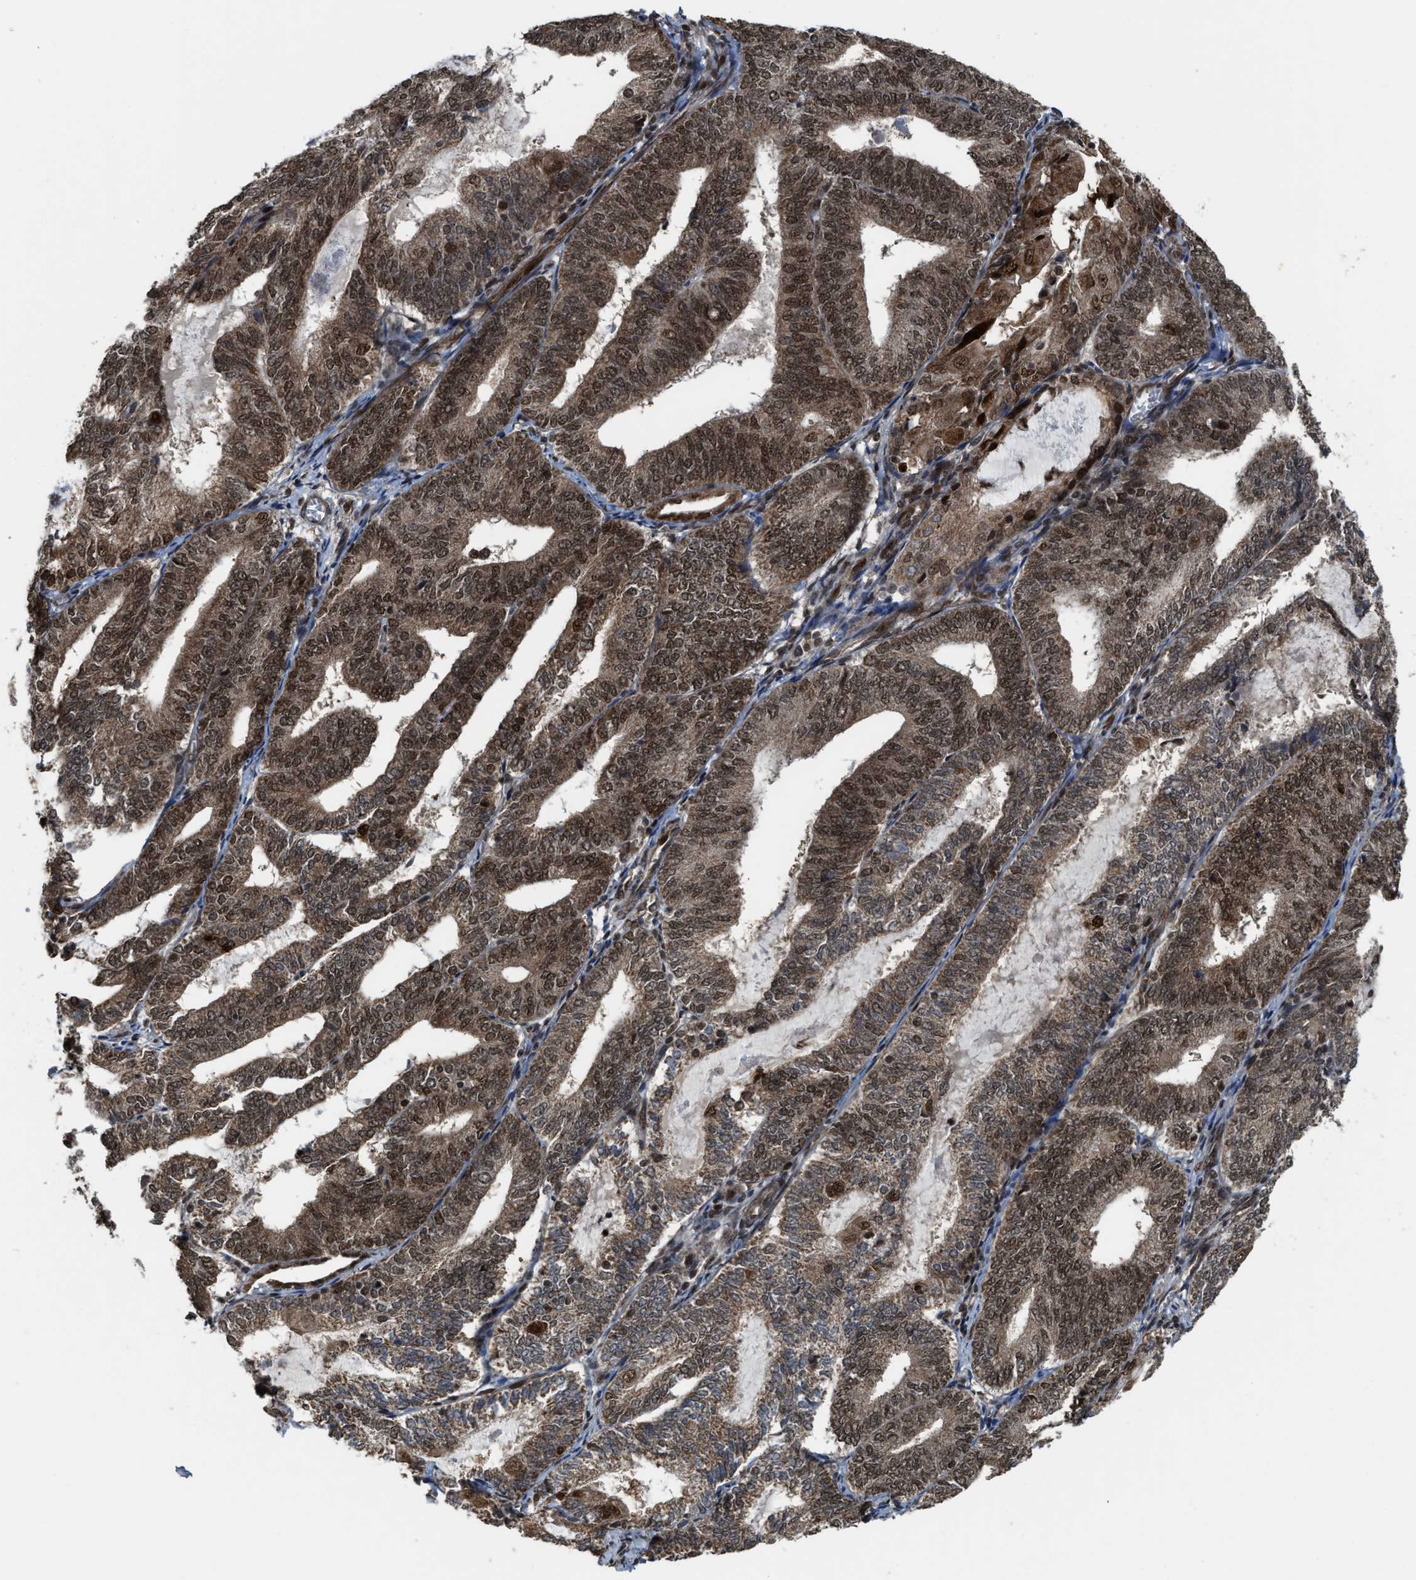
{"staining": {"intensity": "moderate", "quantity": ">75%", "location": "cytoplasmic/membranous,nuclear"}, "tissue": "endometrial cancer", "cell_type": "Tumor cells", "image_type": "cancer", "snomed": [{"axis": "morphology", "description": "Adenocarcinoma, NOS"}, {"axis": "topography", "description": "Endometrium"}], "caption": "Endometrial adenocarcinoma tissue displays moderate cytoplasmic/membranous and nuclear staining in approximately >75% of tumor cells, visualized by immunohistochemistry.", "gene": "ZNF250", "patient": {"sex": "female", "age": 81}}